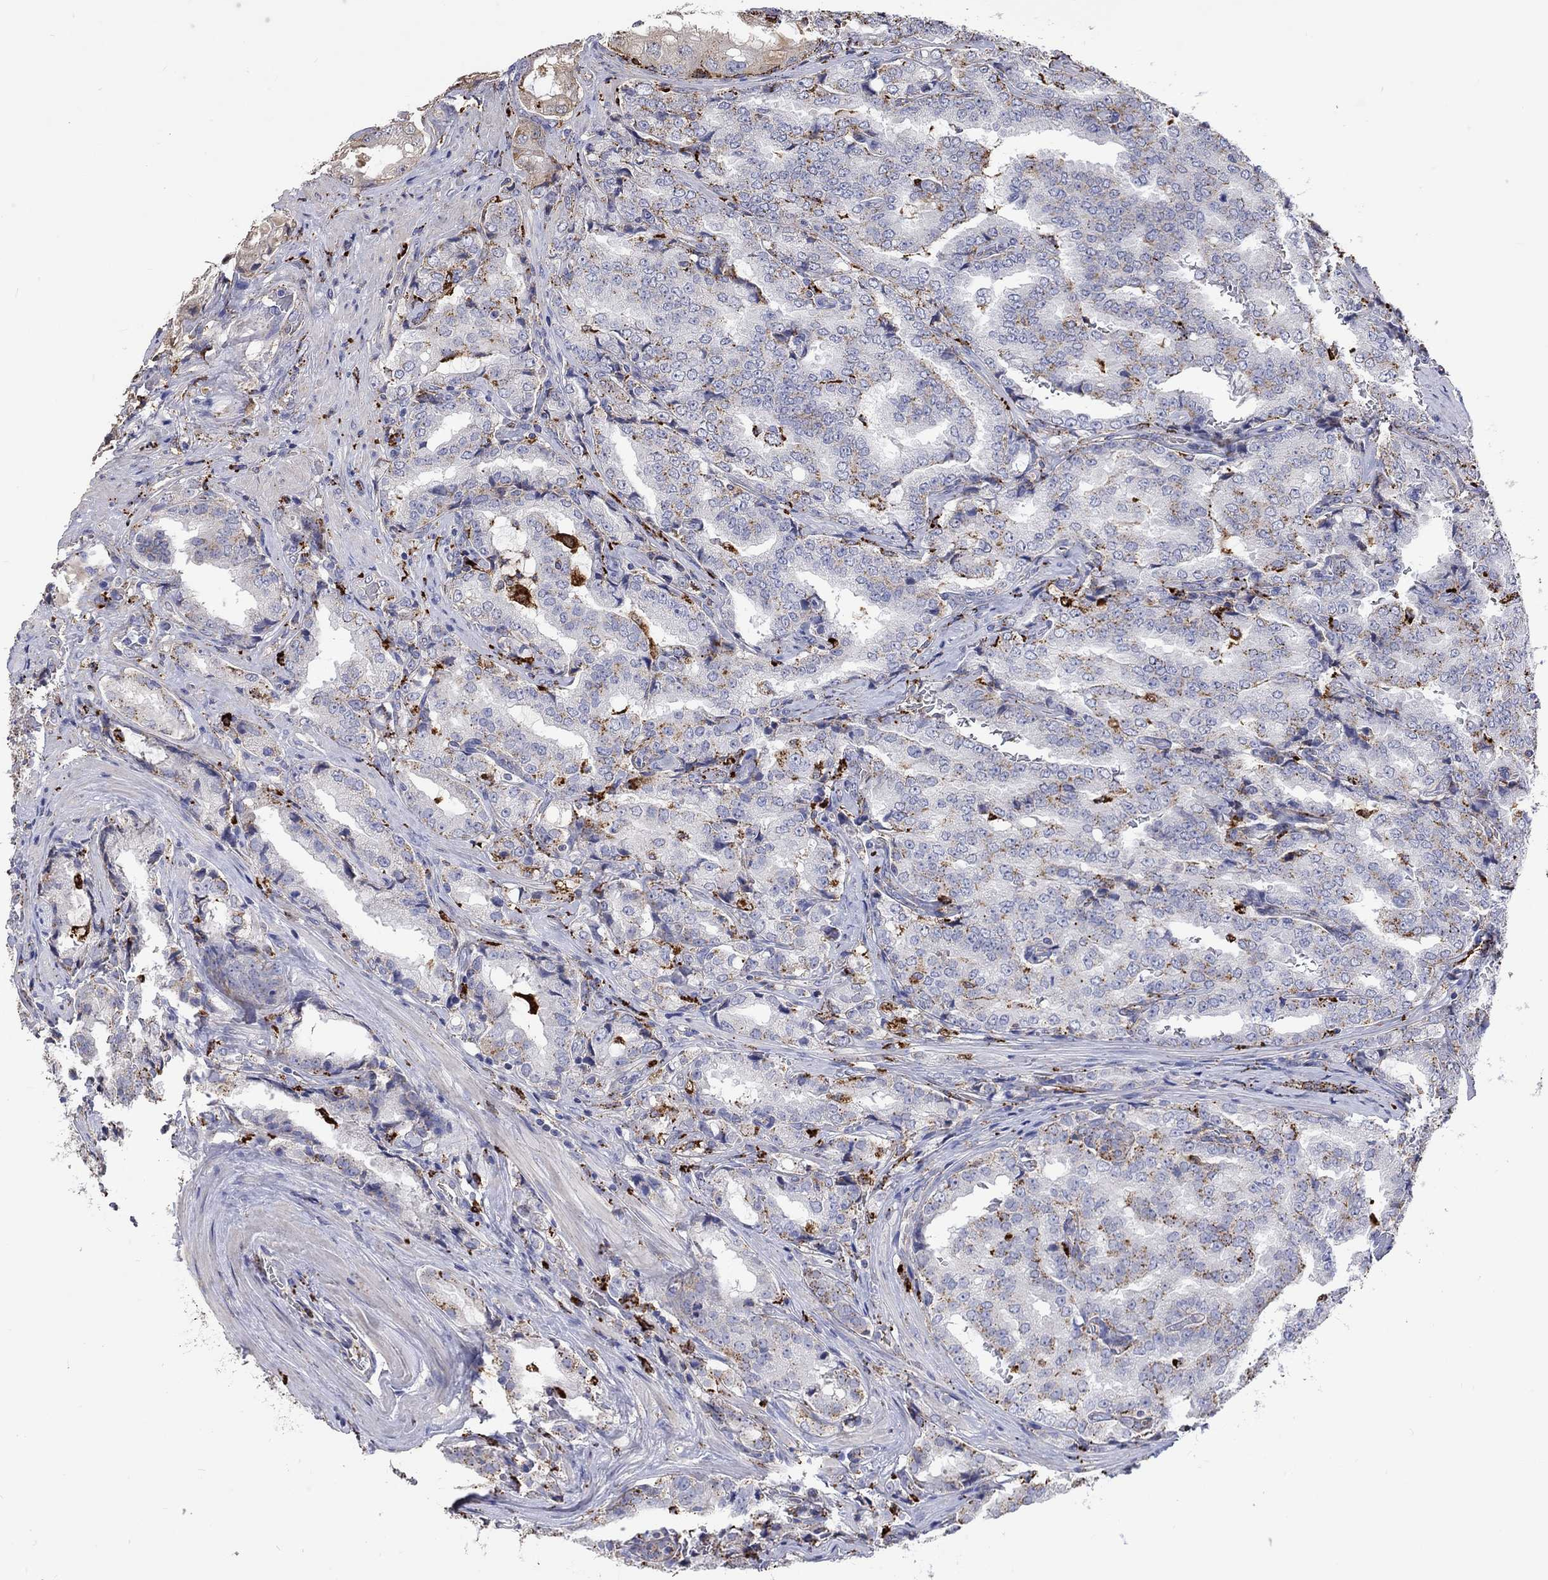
{"staining": {"intensity": "strong", "quantity": "25%-75%", "location": "cytoplasmic/membranous"}, "tissue": "prostate cancer", "cell_type": "Tumor cells", "image_type": "cancer", "snomed": [{"axis": "morphology", "description": "Adenocarcinoma, NOS"}, {"axis": "topography", "description": "Prostate"}], "caption": "Immunohistochemistry (IHC) image of neoplastic tissue: human prostate cancer (adenocarcinoma) stained using IHC demonstrates high levels of strong protein expression localized specifically in the cytoplasmic/membranous of tumor cells, appearing as a cytoplasmic/membranous brown color.", "gene": "CTSB", "patient": {"sex": "male", "age": 65}}